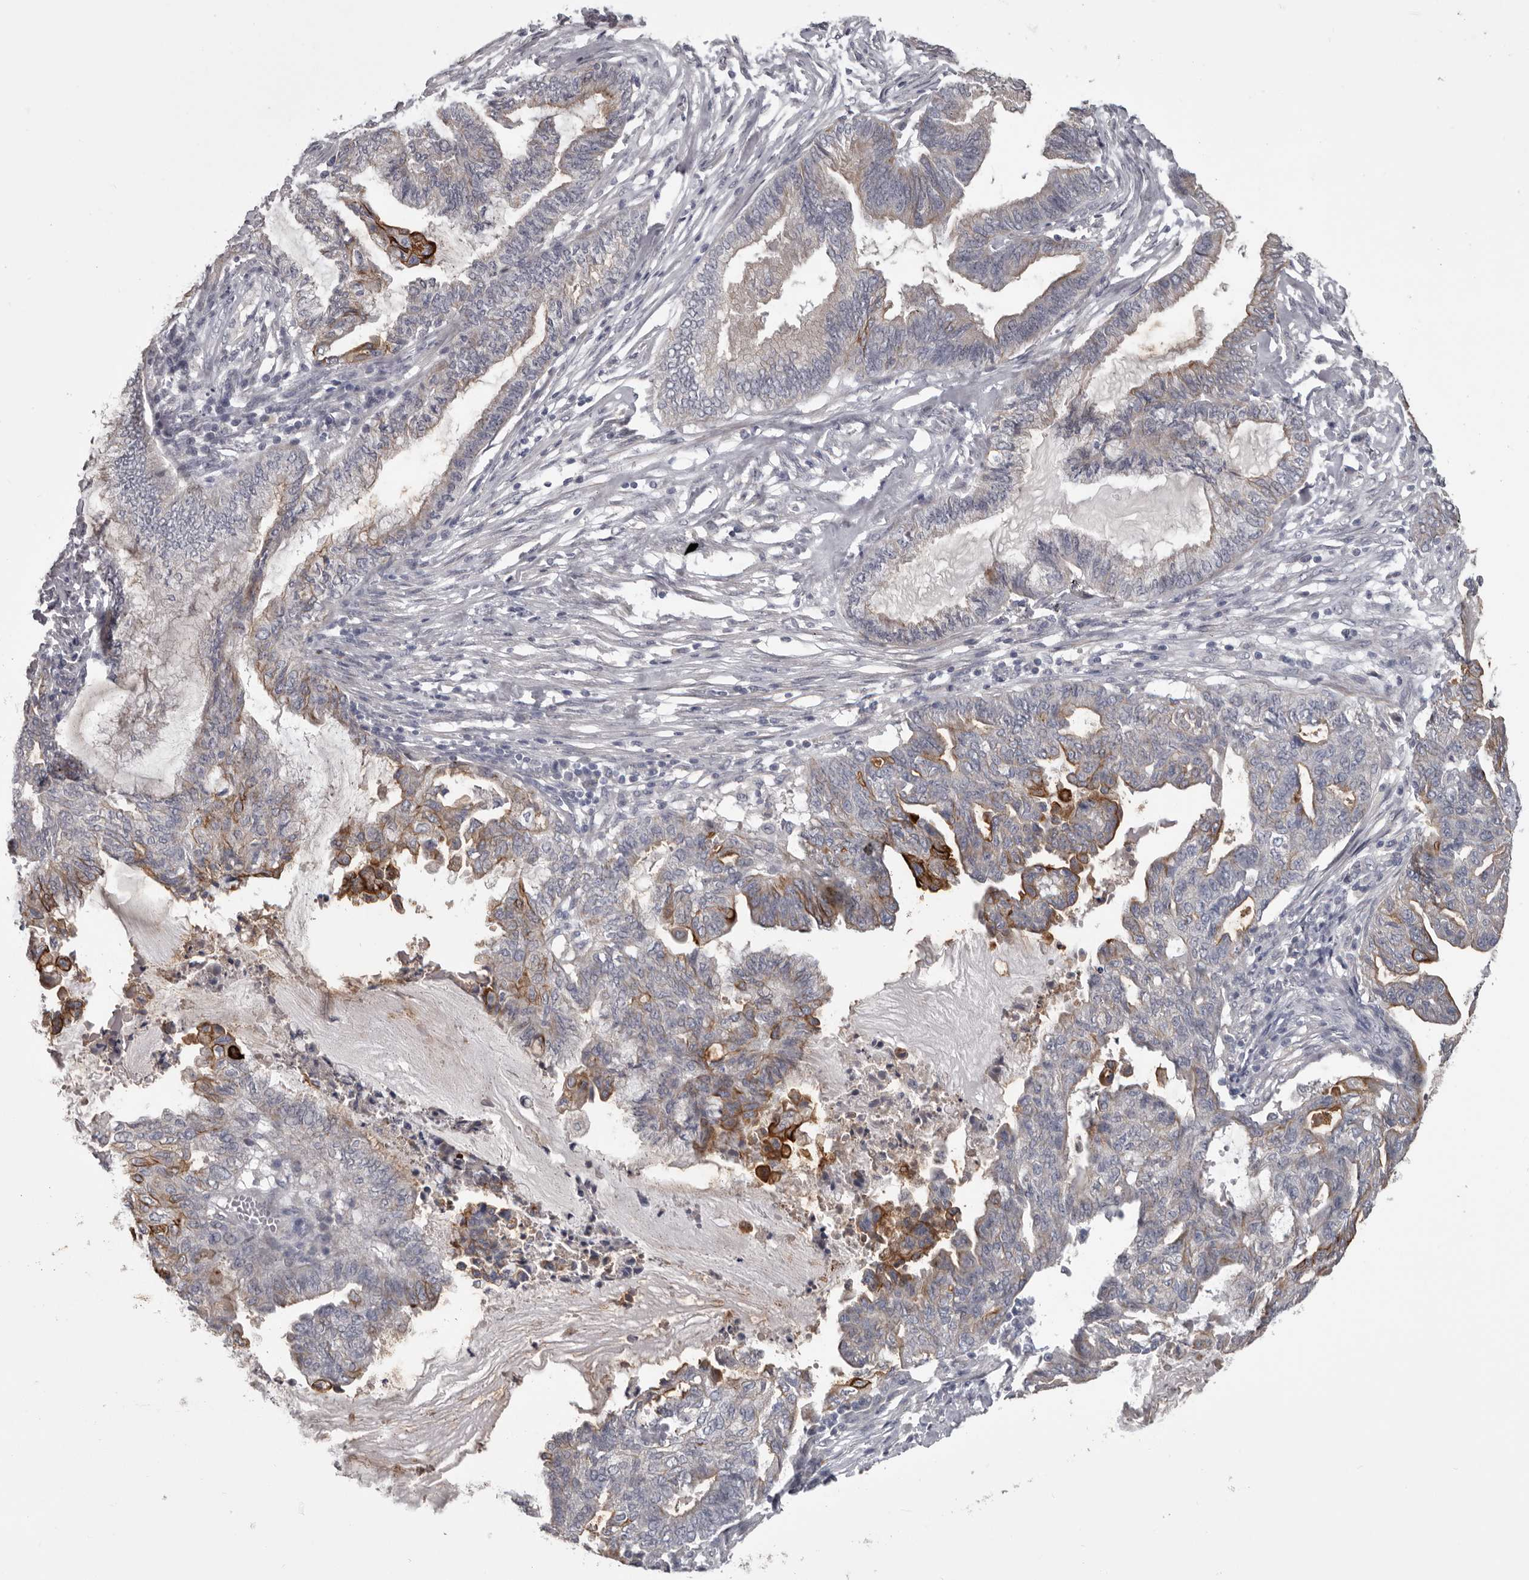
{"staining": {"intensity": "strong", "quantity": "<25%", "location": "cytoplasmic/membranous"}, "tissue": "endometrial cancer", "cell_type": "Tumor cells", "image_type": "cancer", "snomed": [{"axis": "morphology", "description": "Adenocarcinoma, NOS"}, {"axis": "topography", "description": "Endometrium"}], "caption": "Endometrial cancer stained with IHC displays strong cytoplasmic/membranous staining in about <25% of tumor cells.", "gene": "LPAR6", "patient": {"sex": "female", "age": 86}}